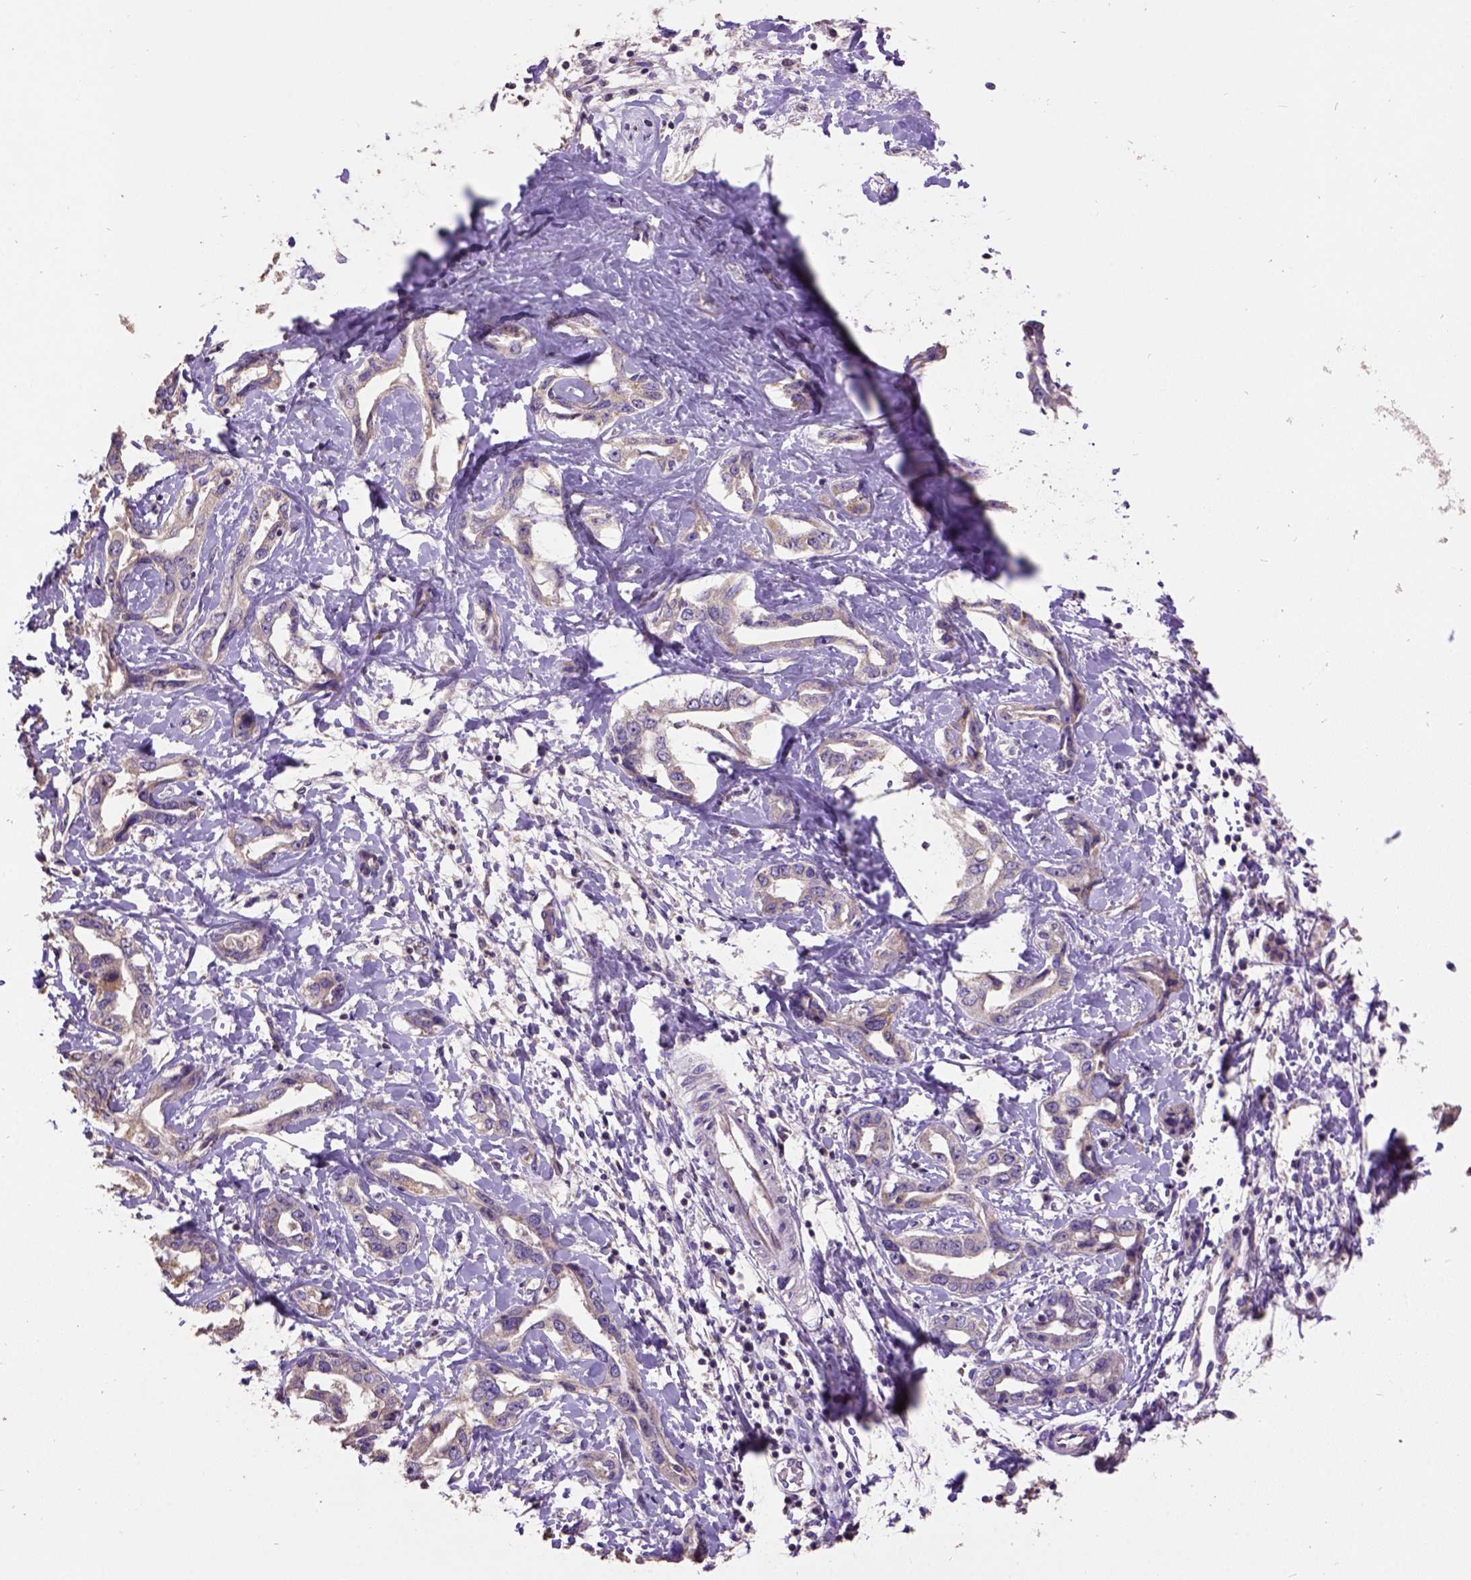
{"staining": {"intensity": "negative", "quantity": "none", "location": "none"}, "tissue": "liver cancer", "cell_type": "Tumor cells", "image_type": "cancer", "snomed": [{"axis": "morphology", "description": "Cholangiocarcinoma"}, {"axis": "topography", "description": "Liver"}], "caption": "Human liver cancer stained for a protein using immunohistochemistry reveals no positivity in tumor cells.", "gene": "DQX1", "patient": {"sex": "male", "age": 59}}